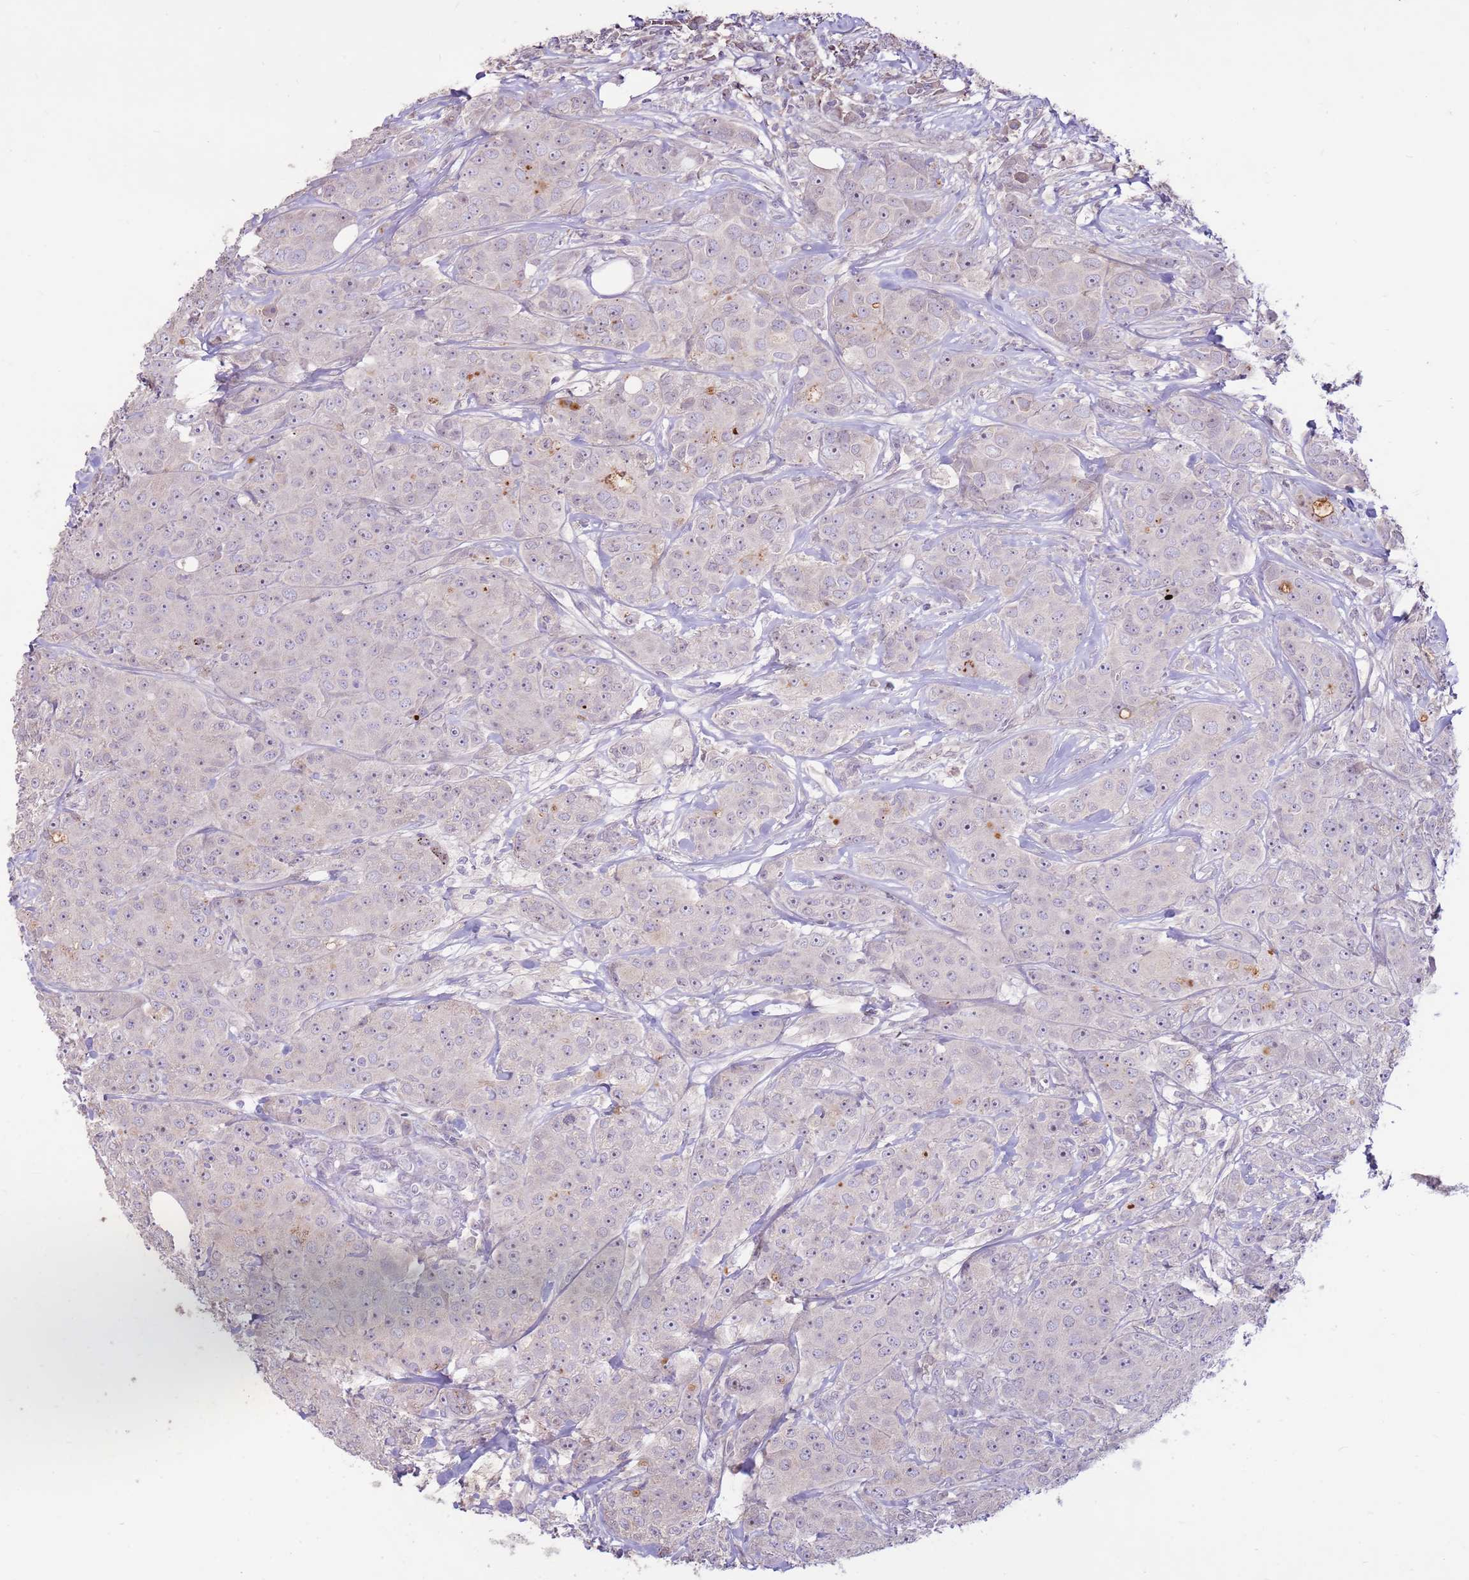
{"staining": {"intensity": "moderate", "quantity": "<25%", "location": "cytoplasmic/membranous"}, "tissue": "breast cancer", "cell_type": "Tumor cells", "image_type": "cancer", "snomed": [{"axis": "morphology", "description": "Duct carcinoma"}, {"axis": "topography", "description": "Breast"}], "caption": "An IHC photomicrograph of tumor tissue is shown. Protein staining in brown labels moderate cytoplasmic/membranous positivity in breast cancer within tumor cells.", "gene": "LGI4", "patient": {"sex": "female", "age": 43}}